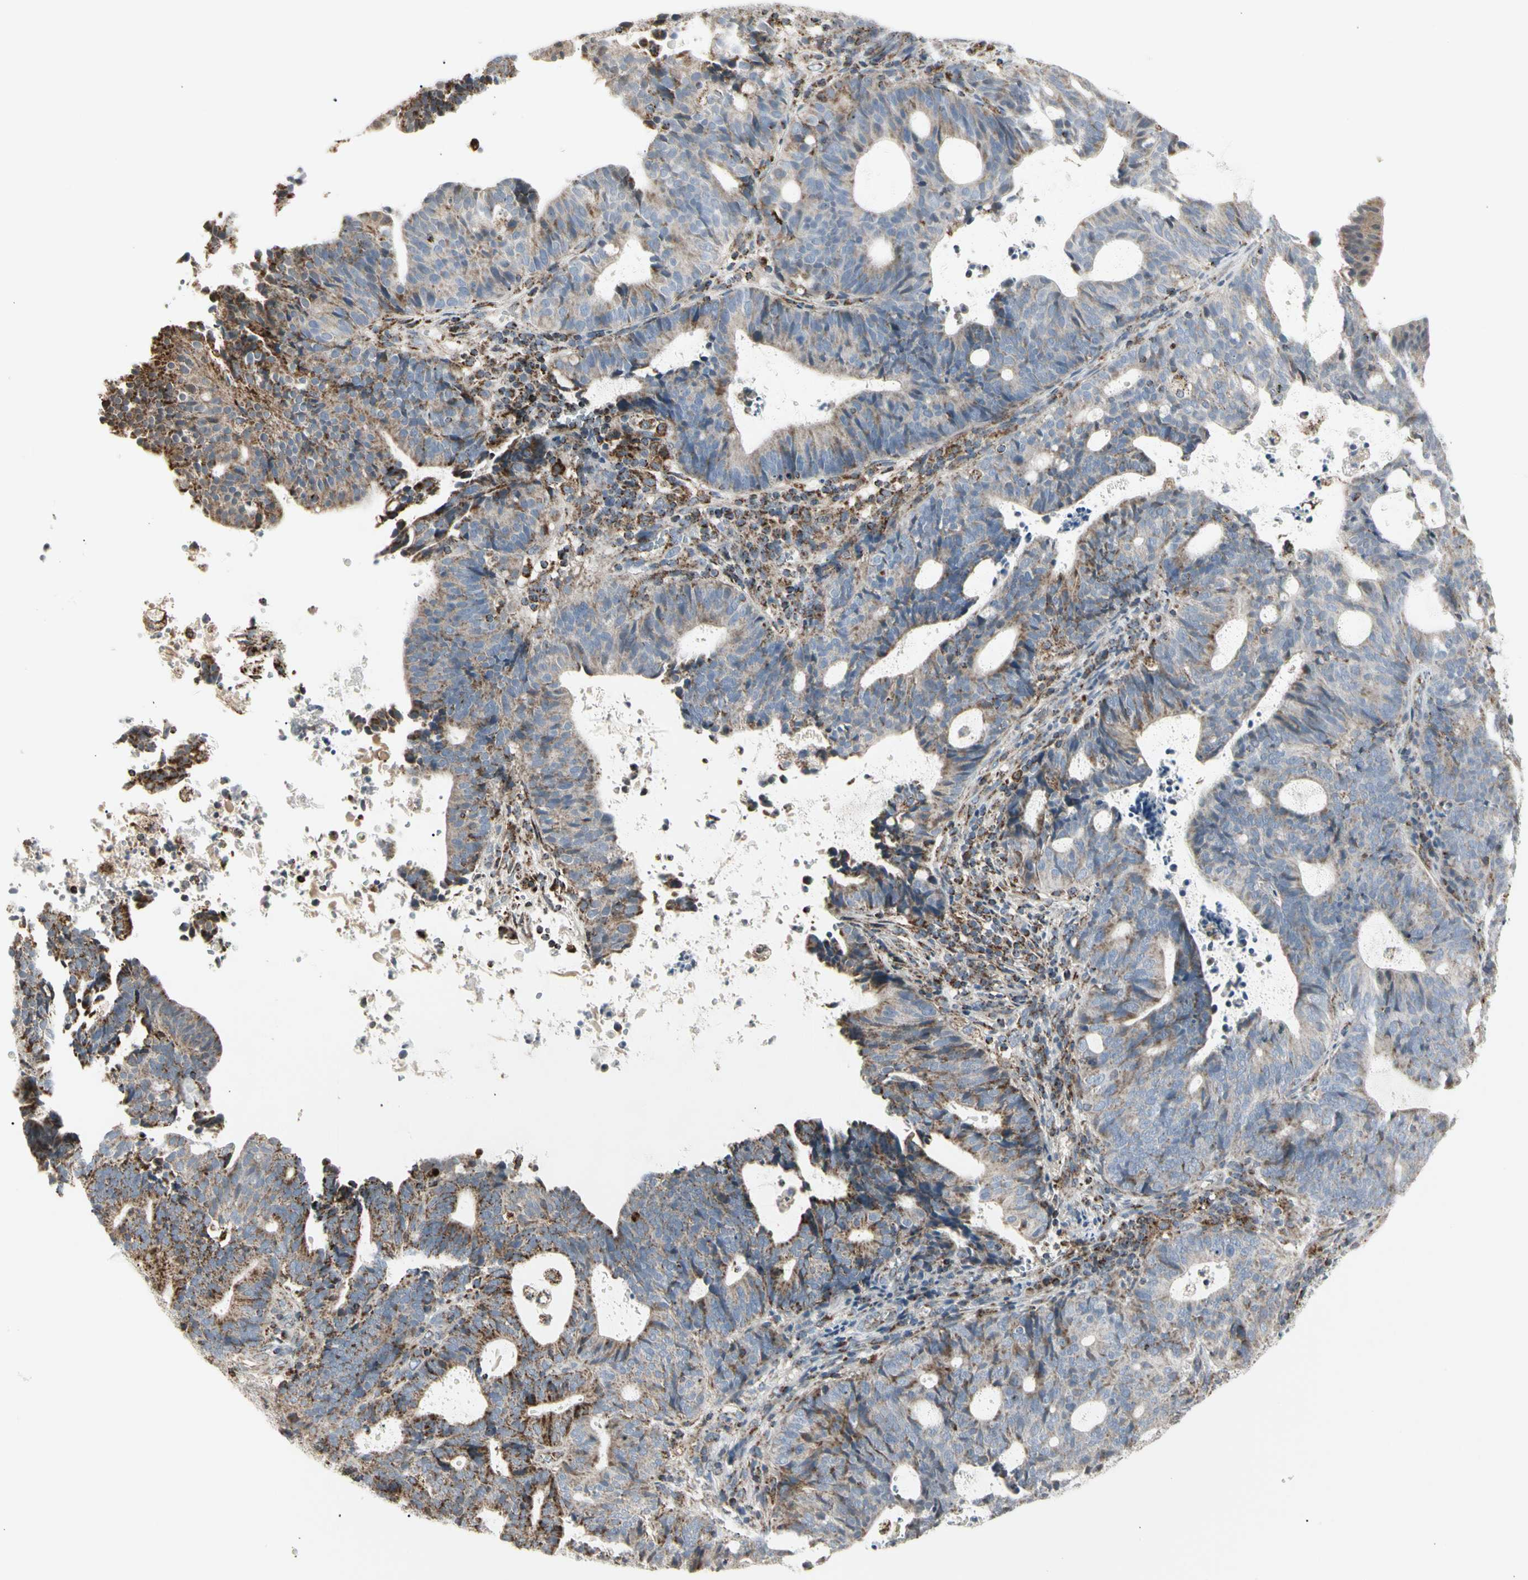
{"staining": {"intensity": "moderate", "quantity": "25%-75%", "location": "cytoplasmic/membranous"}, "tissue": "endometrial cancer", "cell_type": "Tumor cells", "image_type": "cancer", "snomed": [{"axis": "morphology", "description": "Adenocarcinoma, NOS"}, {"axis": "topography", "description": "Uterus"}], "caption": "DAB immunohistochemical staining of endometrial adenocarcinoma reveals moderate cytoplasmic/membranous protein staining in about 25%-75% of tumor cells.", "gene": "TMEM176A", "patient": {"sex": "female", "age": 83}}